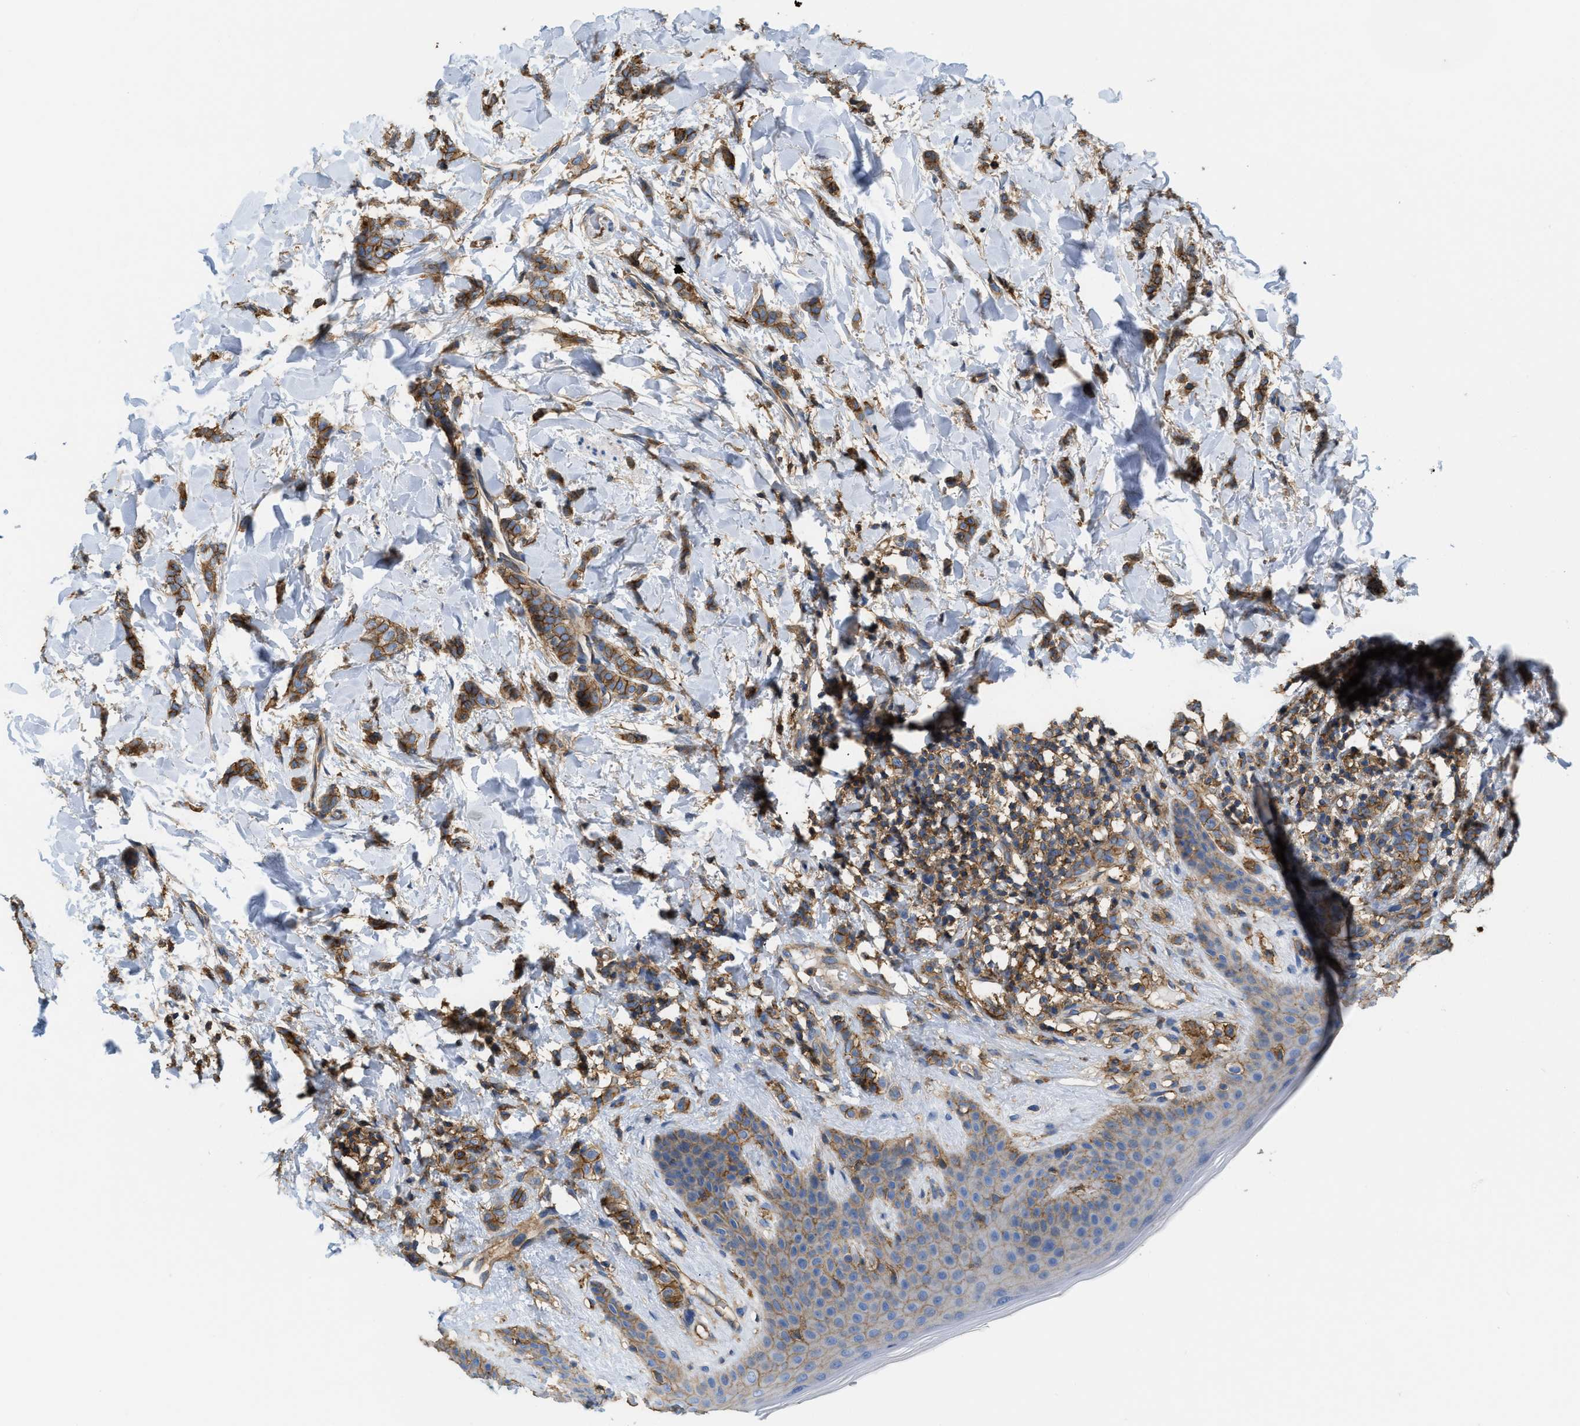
{"staining": {"intensity": "moderate", "quantity": ">75%", "location": "cytoplasmic/membranous"}, "tissue": "breast cancer", "cell_type": "Tumor cells", "image_type": "cancer", "snomed": [{"axis": "morphology", "description": "Lobular carcinoma"}, {"axis": "topography", "description": "Skin"}, {"axis": "topography", "description": "Breast"}], "caption": "Immunohistochemical staining of human breast lobular carcinoma exhibits moderate cytoplasmic/membranous protein staining in approximately >75% of tumor cells.", "gene": "GNB4", "patient": {"sex": "female", "age": 46}}